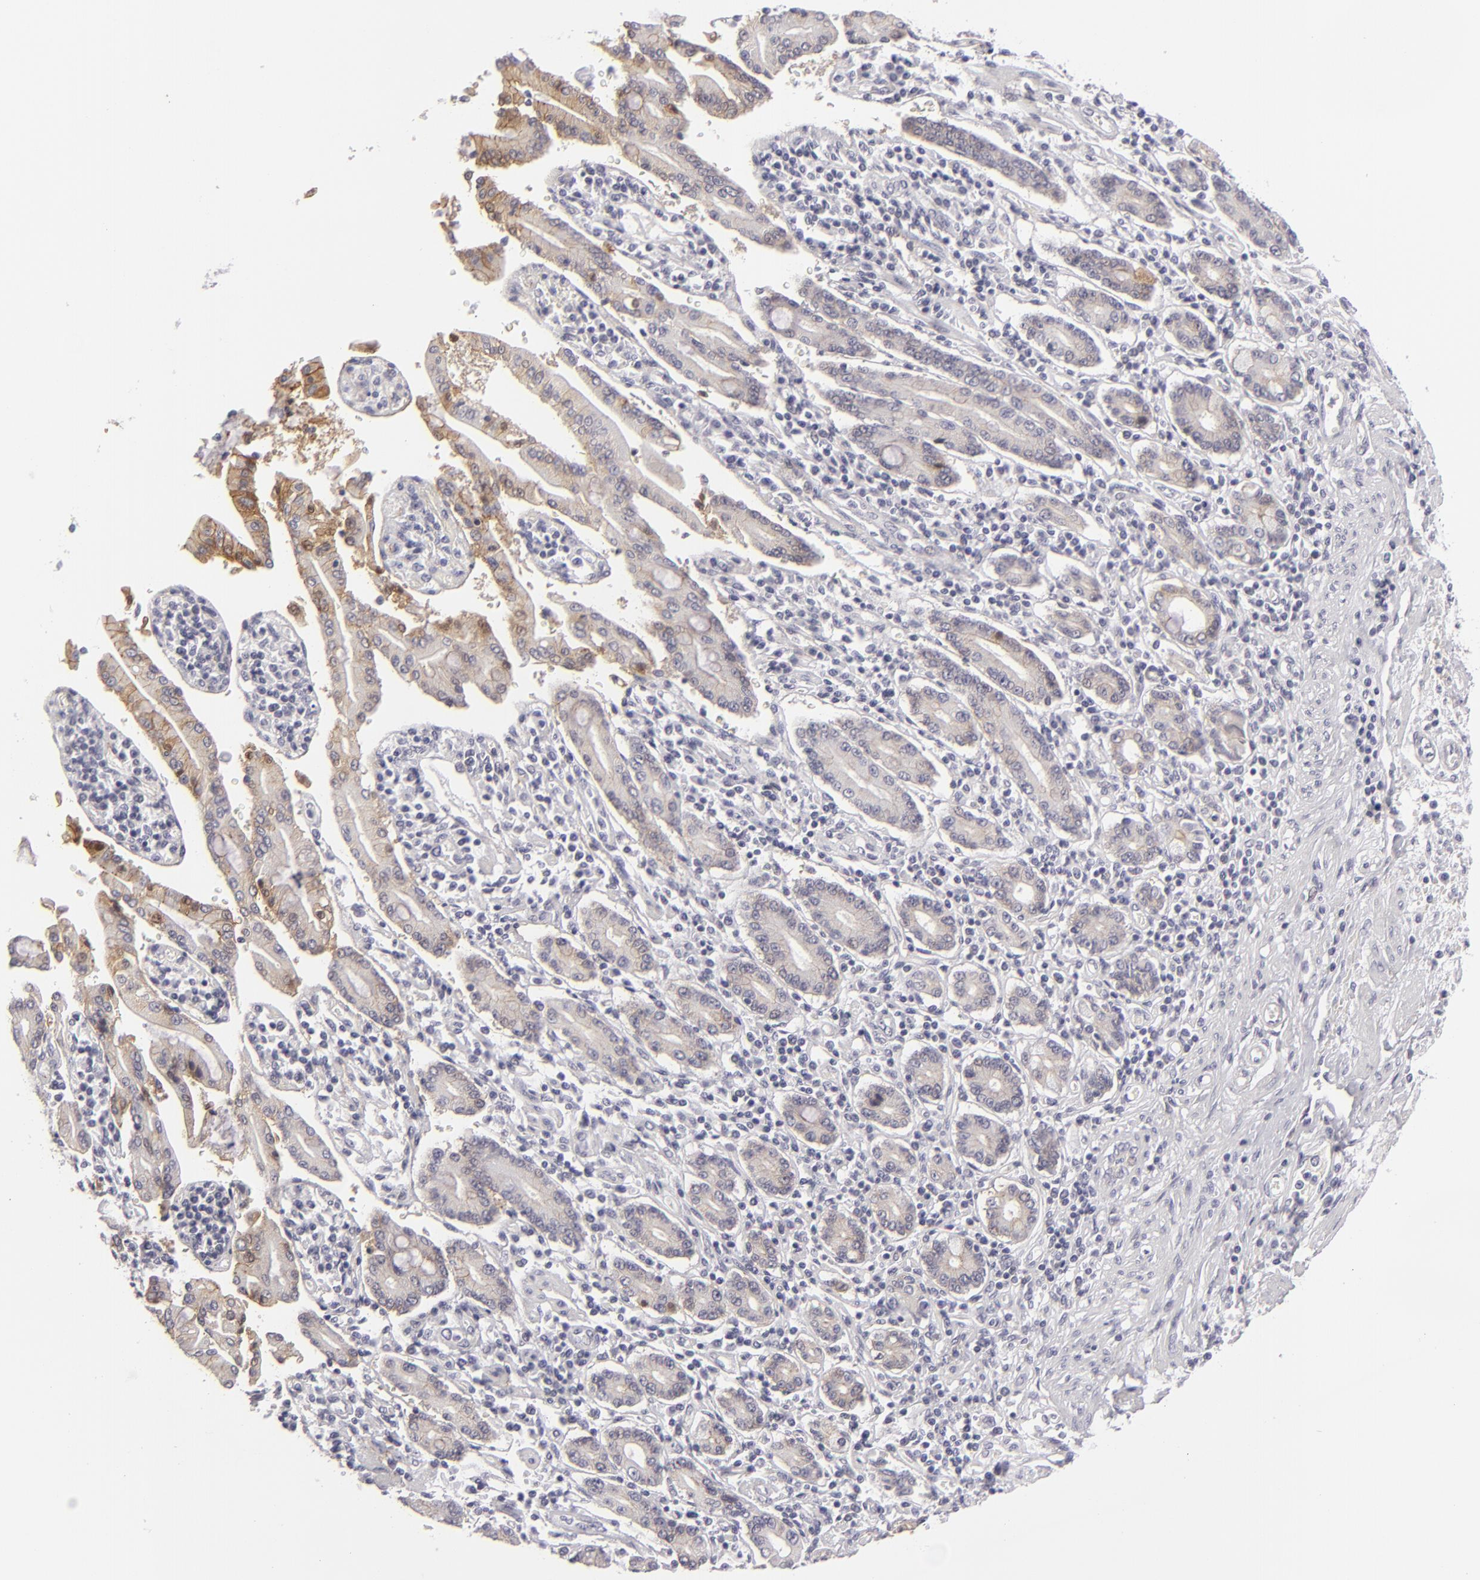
{"staining": {"intensity": "moderate", "quantity": "25%-75%", "location": "cytoplasmic/membranous"}, "tissue": "pancreatic cancer", "cell_type": "Tumor cells", "image_type": "cancer", "snomed": [{"axis": "morphology", "description": "Adenocarcinoma, NOS"}, {"axis": "topography", "description": "Pancreas"}], "caption": "A high-resolution photomicrograph shows IHC staining of pancreatic cancer (adenocarcinoma), which exhibits moderate cytoplasmic/membranous staining in approximately 25%-75% of tumor cells.", "gene": "JUP", "patient": {"sex": "female", "age": 57}}